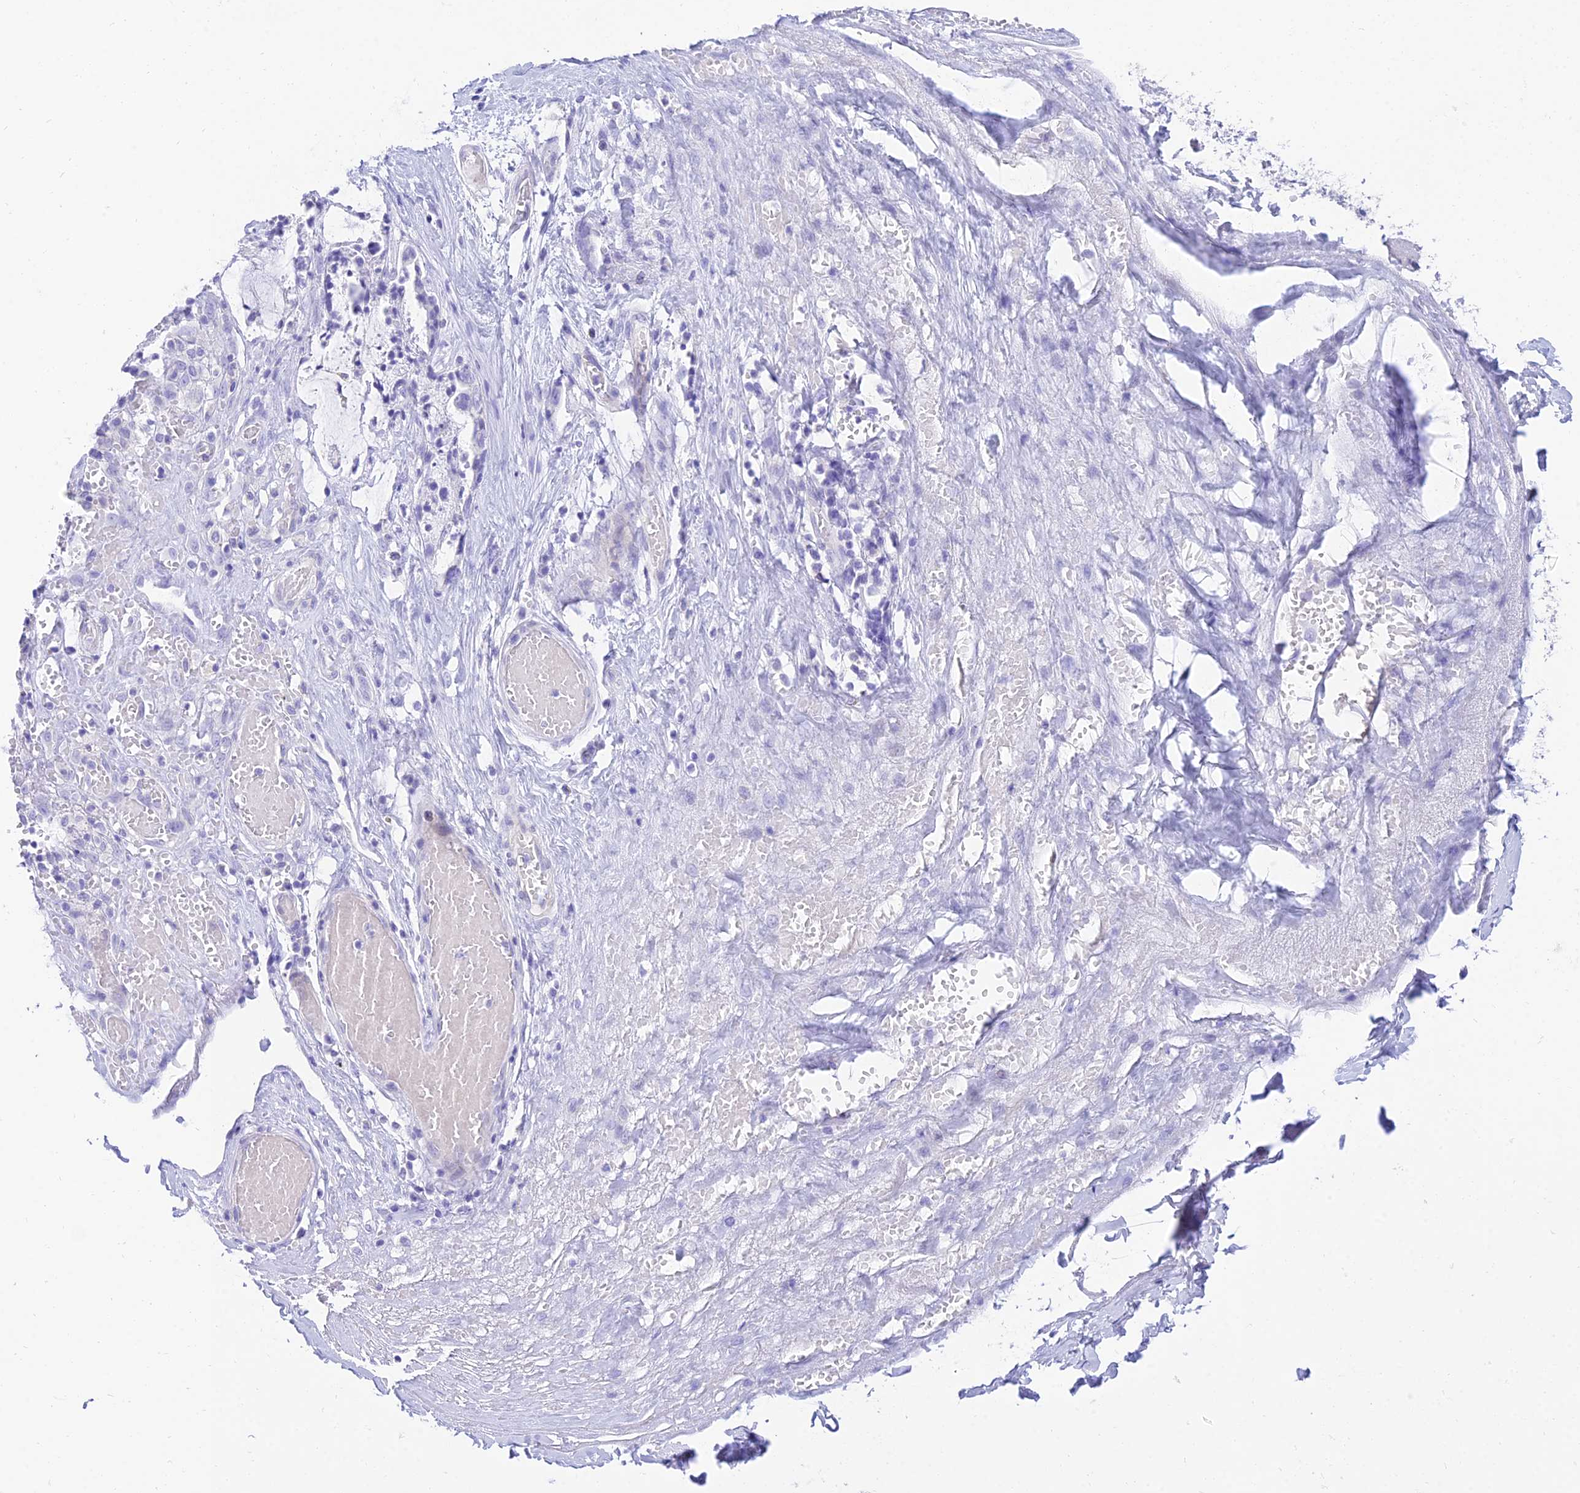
{"staining": {"intensity": "negative", "quantity": "none", "location": "none"}, "tissue": "smooth muscle", "cell_type": "Smooth muscle cells", "image_type": "normal", "snomed": [{"axis": "morphology", "description": "Normal tissue, NOS"}, {"axis": "morphology", "description": "Adenocarcinoma, NOS"}, {"axis": "topography", "description": "Colon"}, {"axis": "topography", "description": "Peripheral nerve tissue"}], "caption": "A histopathology image of smooth muscle stained for a protein exhibits no brown staining in smooth muscle cells.", "gene": "TAC3", "patient": {"sex": "male", "age": 14}}